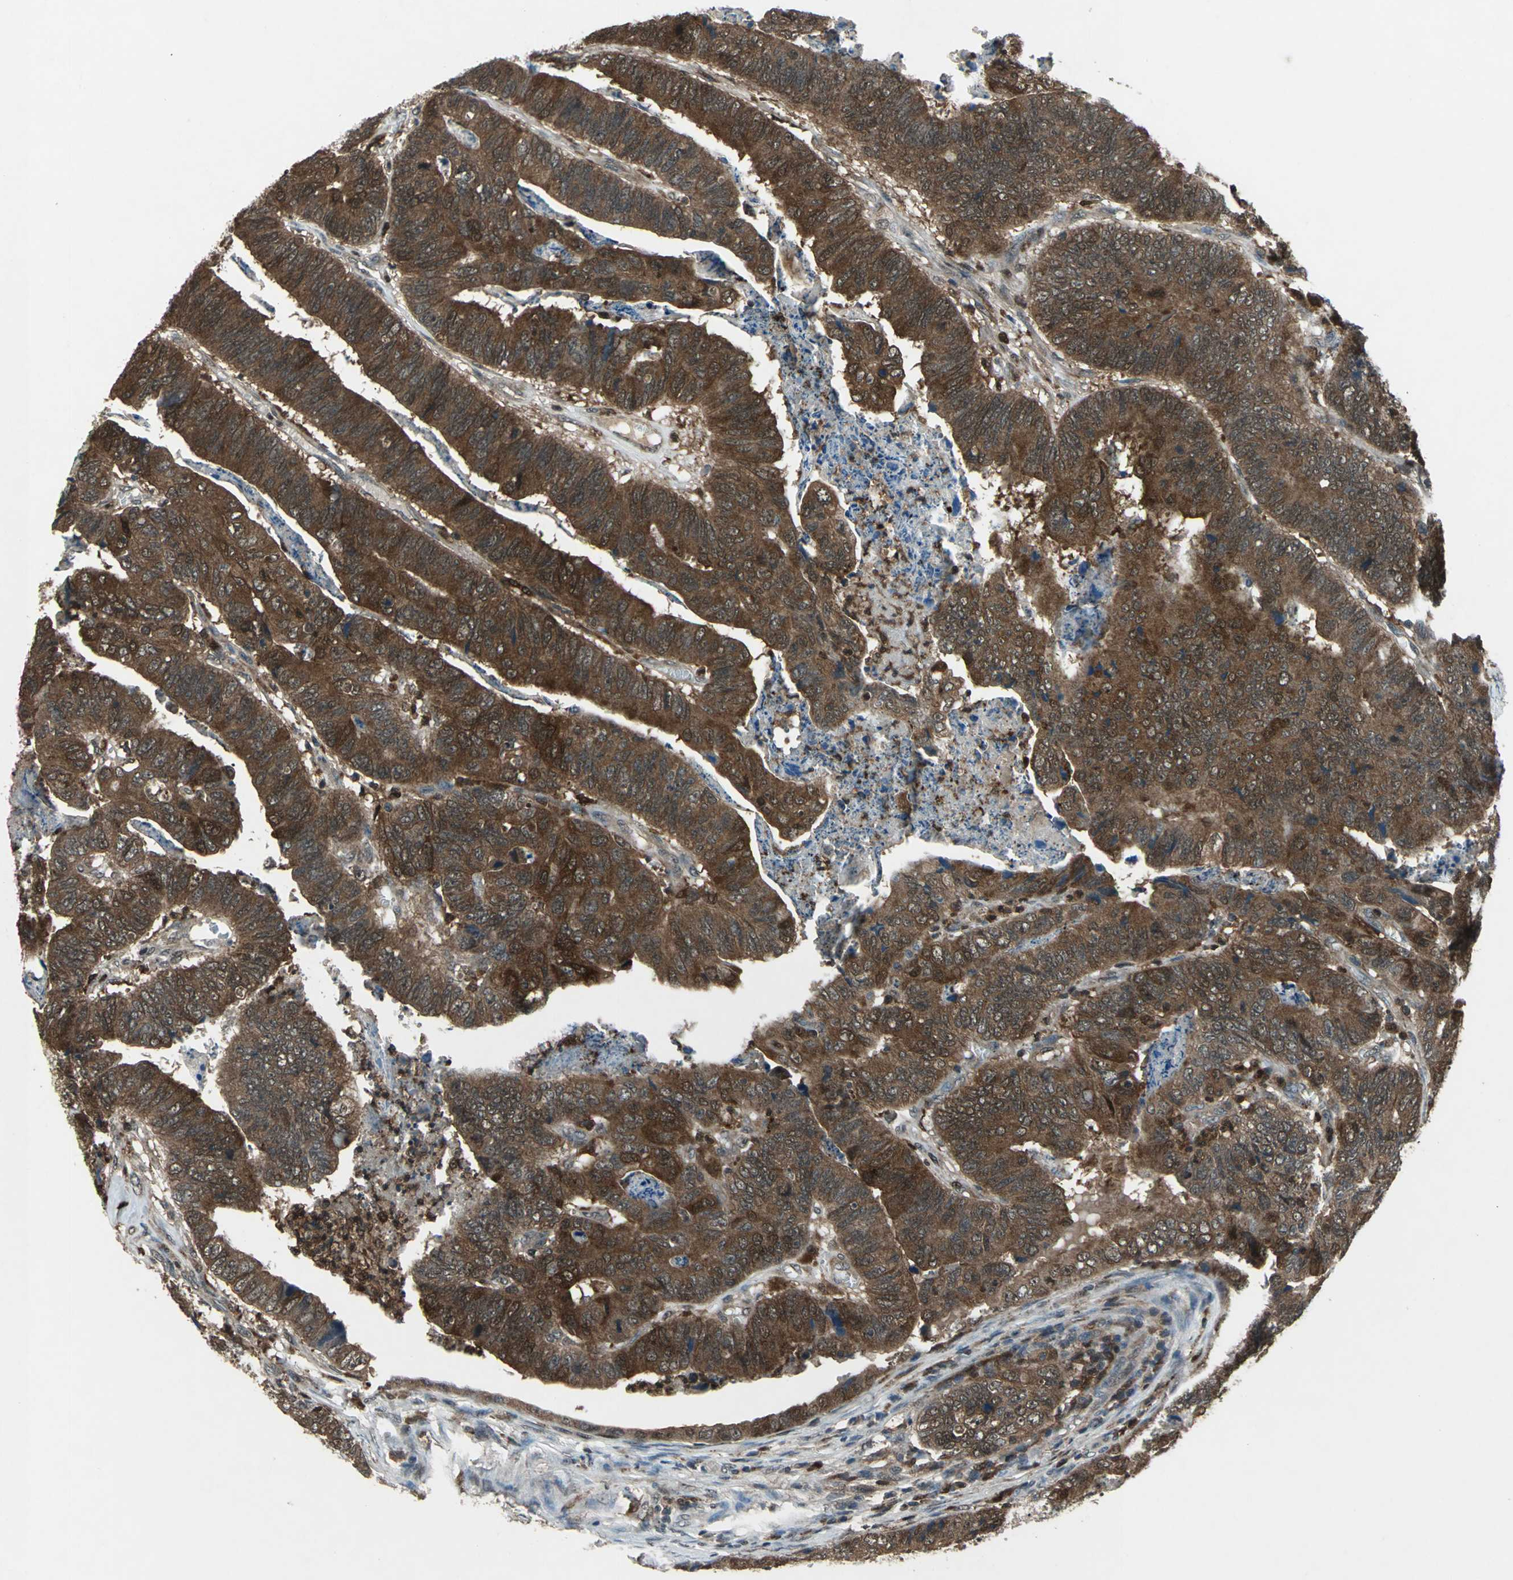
{"staining": {"intensity": "strong", "quantity": ">75%", "location": "cytoplasmic/membranous"}, "tissue": "stomach cancer", "cell_type": "Tumor cells", "image_type": "cancer", "snomed": [{"axis": "morphology", "description": "Adenocarcinoma, NOS"}, {"axis": "topography", "description": "Stomach, lower"}], "caption": "Immunohistochemistry micrograph of neoplastic tissue: human stomach cancer stained using IHC displays high levels of strong protein expression localized specifically in the cytoplasmic/membranous of tumor cells, appearing as a cytoplasmic/membranous brown color.", "gene": "PYCARD", "patient": {"sex": "male", "age": 77}}